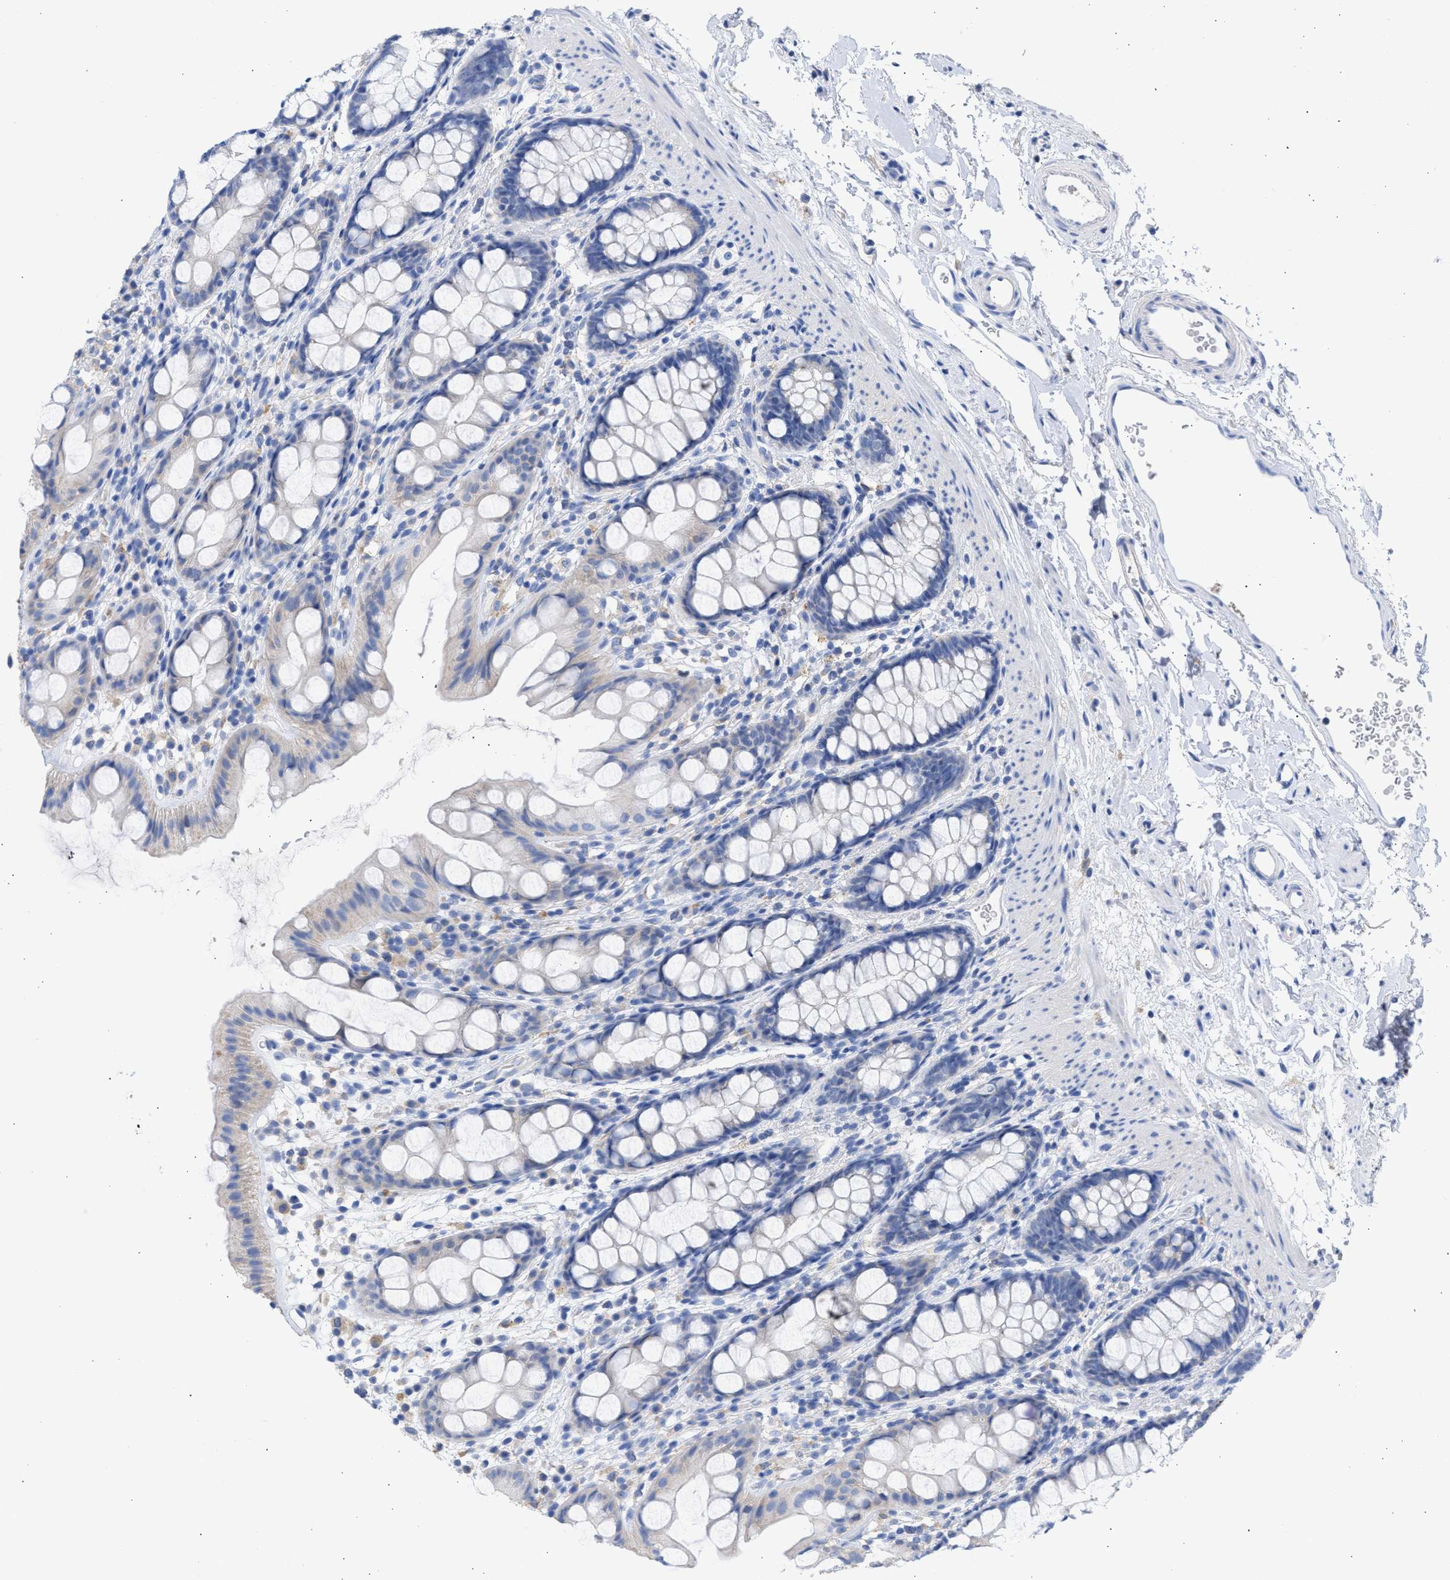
{"staining": {"intensity": "negative", "quantity": "none", "location": "none"}, "tissue": "rectum", "cell_type": "Glandular cells", "image_type": "normal", "snomed": [{"axis": "morphology", "description": "Normal tissue, NOS"}, {"axis": "topography", "description": "Rectum"}], "caption": "Immunohistochemistry (IHC) micrograph of normal human rectum stained for a protein (brown), which shows no positivity in glandular cells. Brightfield microscopy of immunohistochemistry stained with DAB (brown) and hematoxylin (blue), captured at high magnification.", "gene": "RSPH1", "patient": {"sex": "female", "age": 65}}